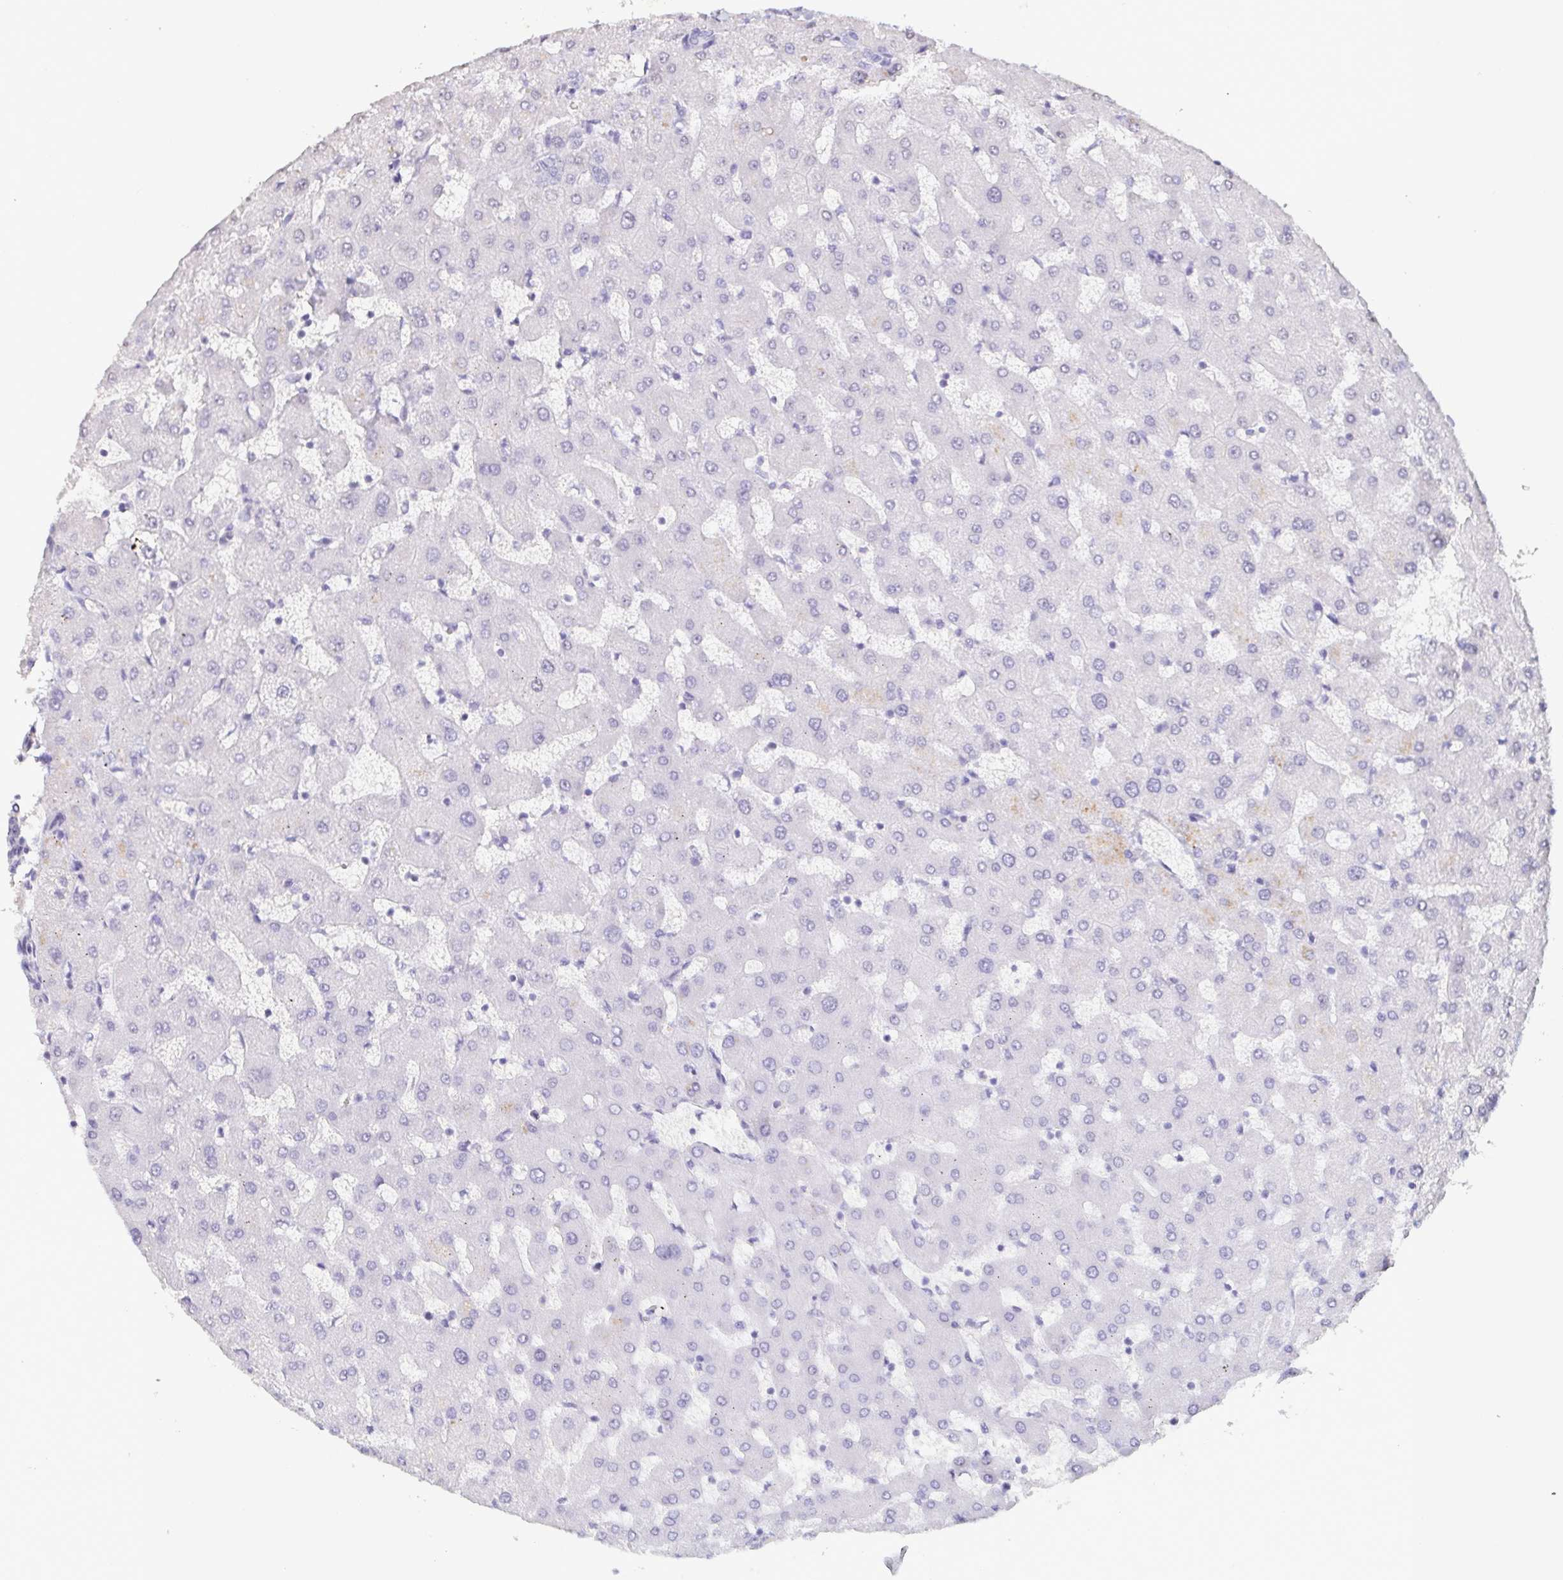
{"staining": {"intensity": "negative", "quantity": "none", "location": "none"}, "tissue": "liver", "cell_type": "Cholangiocytes", "image_type": "normal", "snomed": [{"axis": "morphology", "description": "Normal tissue, NOS"}, {"axis": "topography", "description": "Liver"}], "caption": "Immunohistochemistry photomicrograph of benign liver stained for a protein (brown), which reveals no expression in cholangiocytes.", "gene": "BPIFA2", "patient": {"sex": "female", "age": 63}}